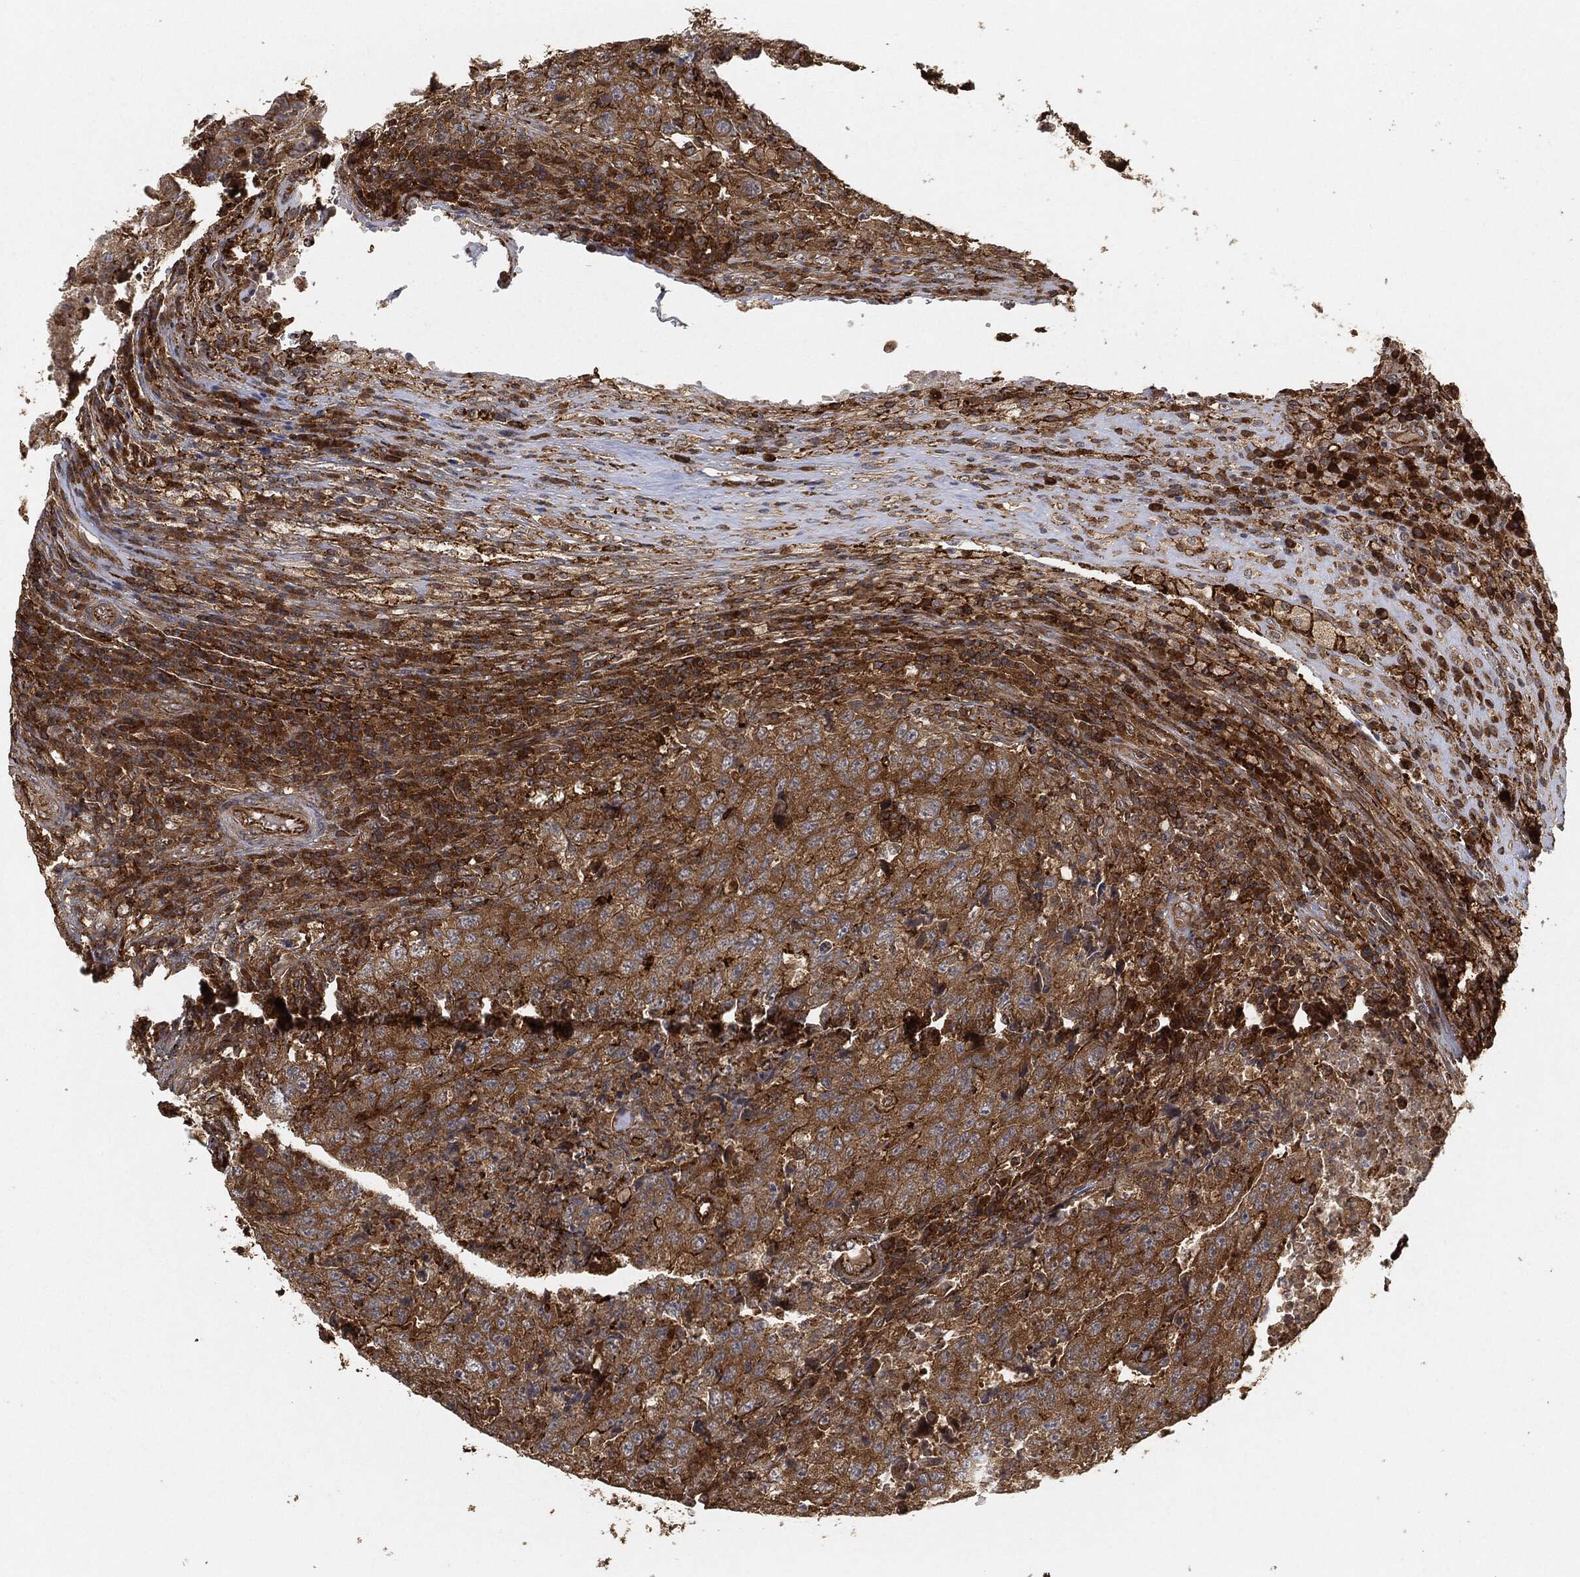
{"staining": {"intensity": "strong", "quantity": "25%-75%", "location": "cytoplasmic/membranous"}, "tissue": "testis cancer", "cell_type": "Tumor cells", "image_type": "cancer", "snomed": [{"axis": "morphology", "description": "Necrosis, NOS"}, {"axis": "morphology", "description": "Carcinoma, Embryonal, NOS"}, {"axis": "topography", "description": "Testis"}], "caption": "This photomicrograph demonstrates testis cancer (embryonal carcinoma) stained with IHC to label a protein in brown. The cytoplasmic/membranous of tumor cells show strong positivity for the protein. Nuclei are counter-stained blue.", "gene": "TPT1", "patient": {"sex": "male", "age": 19}}